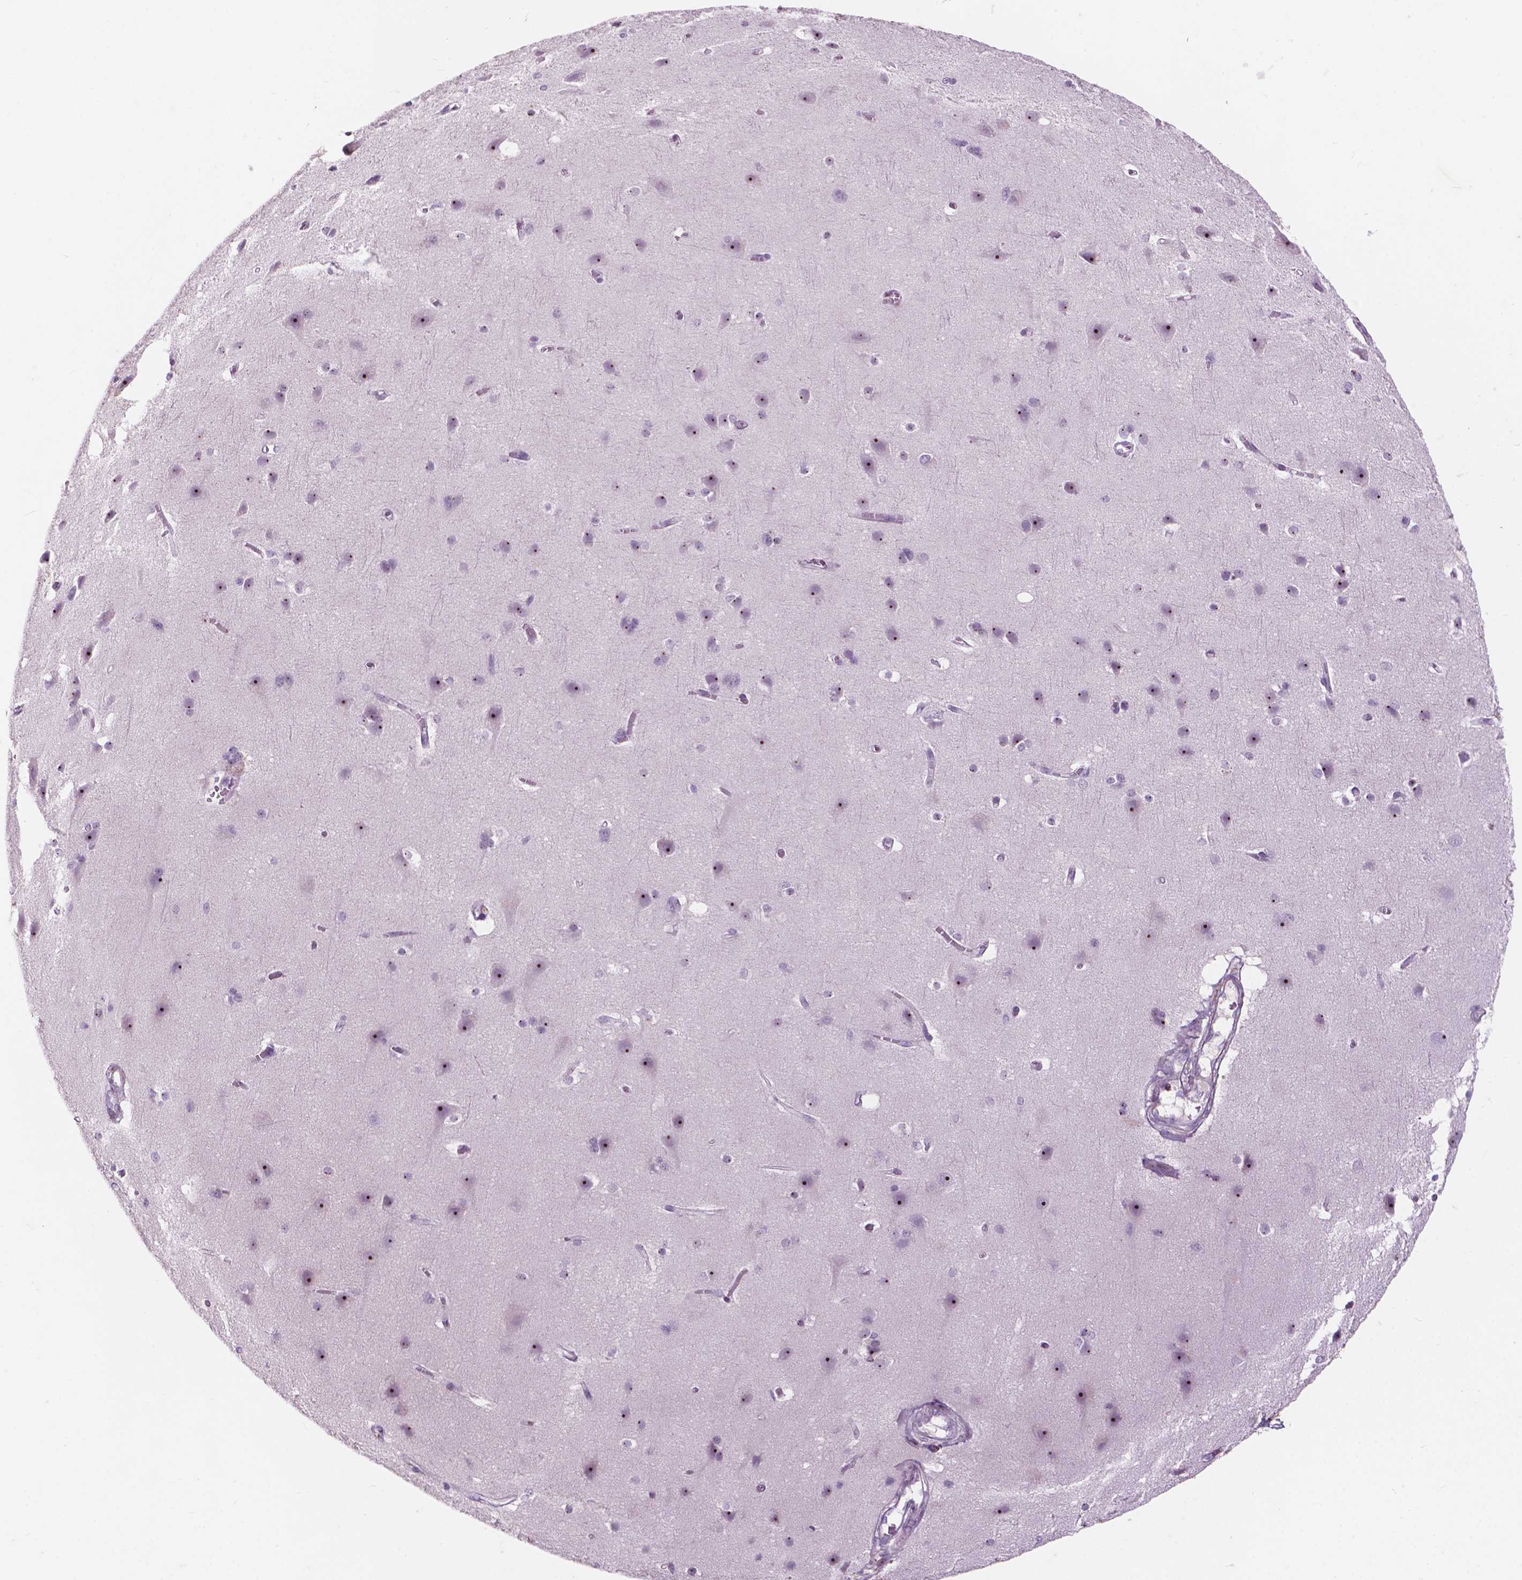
{"staining": {"intensity": "negative", "quantity": "none", "location": "none"}, "tissue": "cerebral cortex", "cell_type": "Endothelial cells", "image_type": "normal", "snomed": [{"axis": "morphology", "description": "Normal tissue, NOS"}, {"axis": "topography", "description": "Cerebral cortex"}], "caption": "An immunohistochemistry (IHC) micrograph of normal cerebral cortex is shown. There is no staining in endothelial cells of cerebral cortex. The staining was performed using DAB (3,3'-diaminobenzidine) to visualize the protein expression in brown, while the nuclei were stained in blue with hematoxylin (Magnification: 20x).", "gene": "ZNF853", "patient": {"sex": "male", "age": 37}}